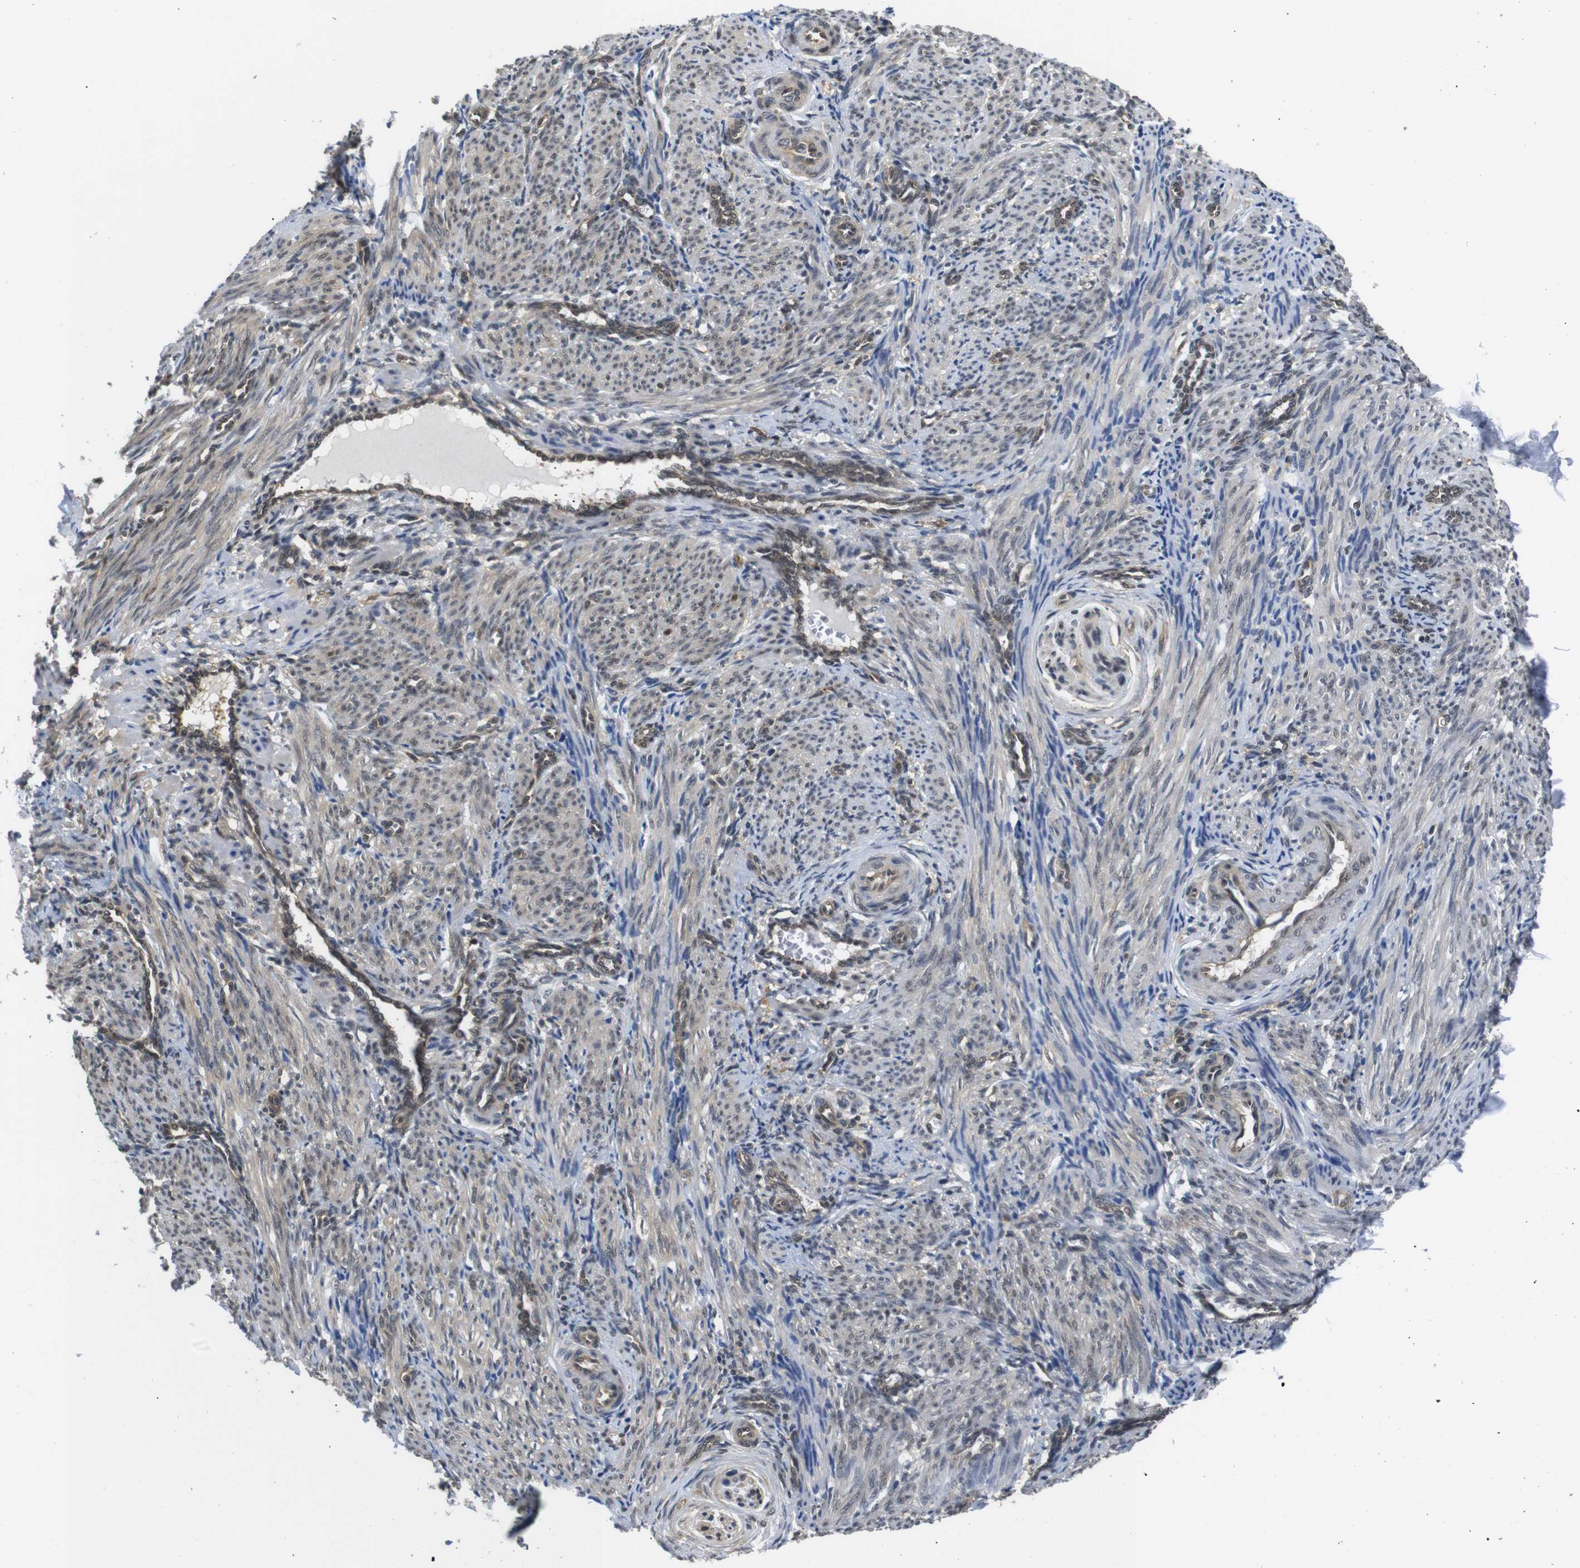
{"staining": {"intensity": "weak", "quantity": "25%-75%", "location": "cytoplasmic/membranous,nuclear"}, "tissue": "smooth muscle", "cell_type": "Smooth muscle cells", "image_type": "normal", "snomed": [{"axis": "morphology", "description": "Normal tissue, NOS"}, {"axis": "topography", "description": "Endometrium"}], "caption": "DAB immunohistochemical staining of normal smooth muscle demonstrates weak cytoplasmic/membranous,nuclear protein staining in about 25%-75% of smooth muscle cells. The protein of interest is shown in brown color, while the nuclei are stained blue.", "gene": "UBXN1", "patient": {"sex": "female", "age": 33}}